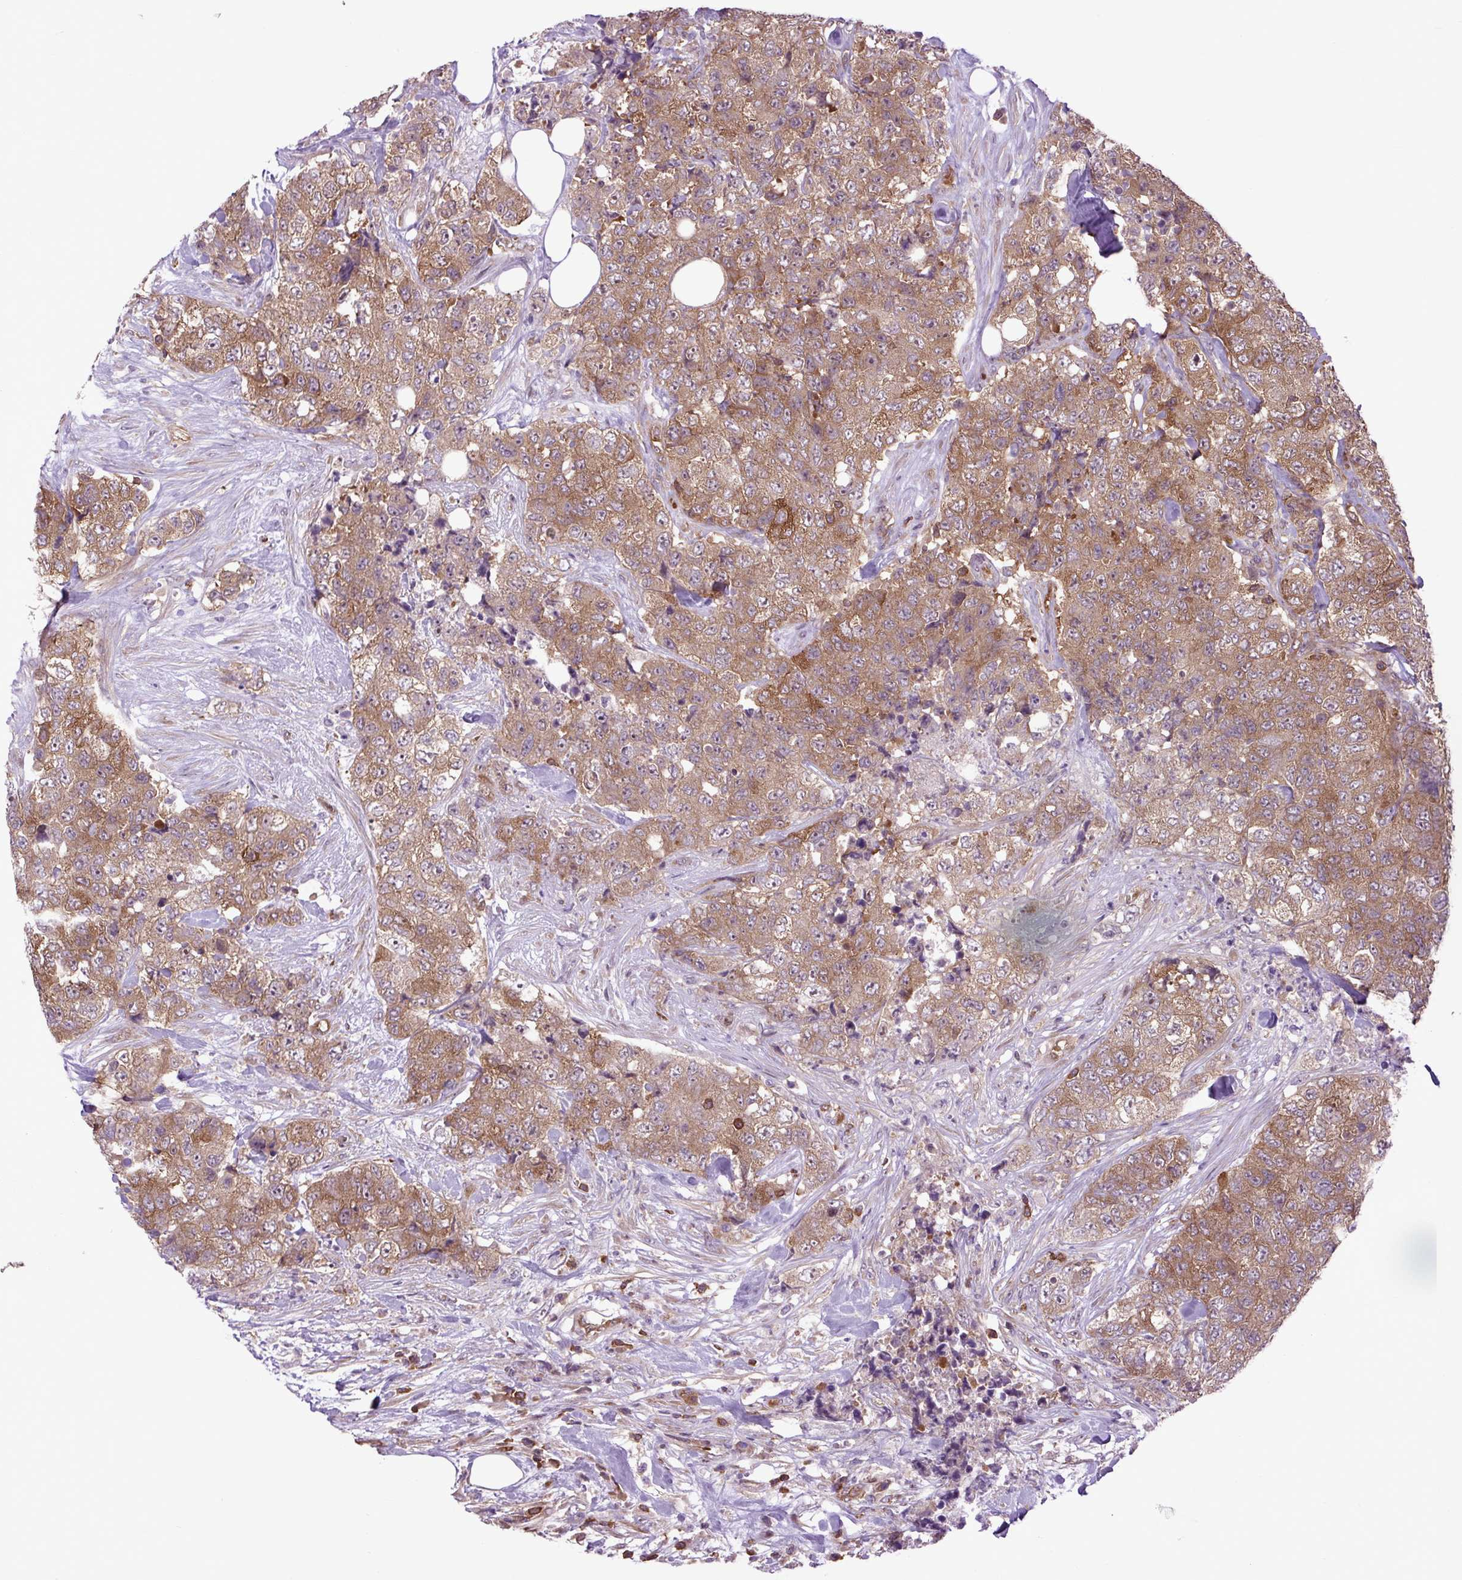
{"staining": {"intensity": "moderate", "quantity": ">75%", "location": "cytoplasmic/membranous,nuclear"}, "tissue": "urothelial cancer", "cell_type": "Tumor cells", "image_type": "cancer", "snomed": [{"axis": "morphology", "description": "Urothelial carcinoma, High grade"}, {"axis": "topography", "description": "Urinary bladder"}], "caption": "Tumor cells show medium levels of moderate cytoplasmic/membranous and nuclear staining in about >75% of cells in high-grade urothelial carcinoma.", "gene": "PLCG1", "patient": {"sex": "female", "age": 78}}